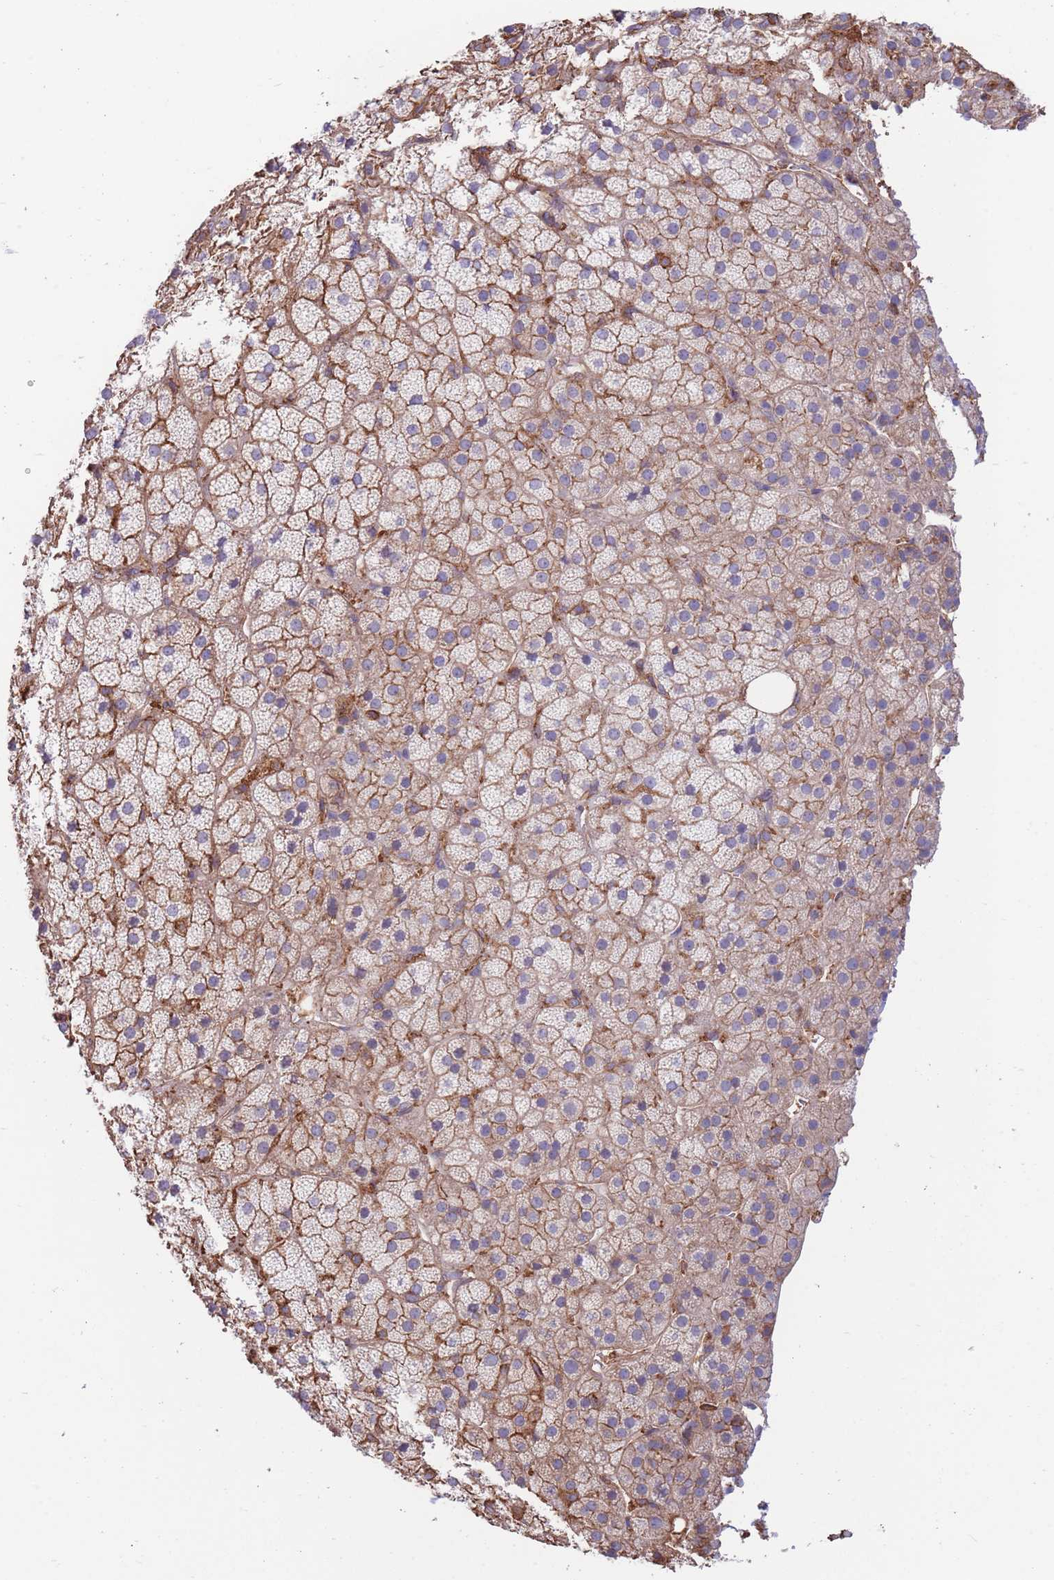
{"staining": {"intensity": "weak", "quantity": ">75%", "location": "cytoplasmic/membranous"}, "tissue": "adrenal gland", "cell_type": "Glandular cells", "image_type": "normal", "snomed": [{"axis": "morphology", "description": "Normal tissue, NOS"}, {"axis": "topography", "description": "Adrenal gland"}], "caption": "This histopathology image displays benign adrenal gland stained with immunohistochemistry (IHC) to label a protein in brown. The cytoplasmic/membranous of glandular cells show weak positivity for the protein. Nuclei are counter-stained blue.", "gene": "LRRN4CL", "patient": {"sex": "female", "age": 70}}